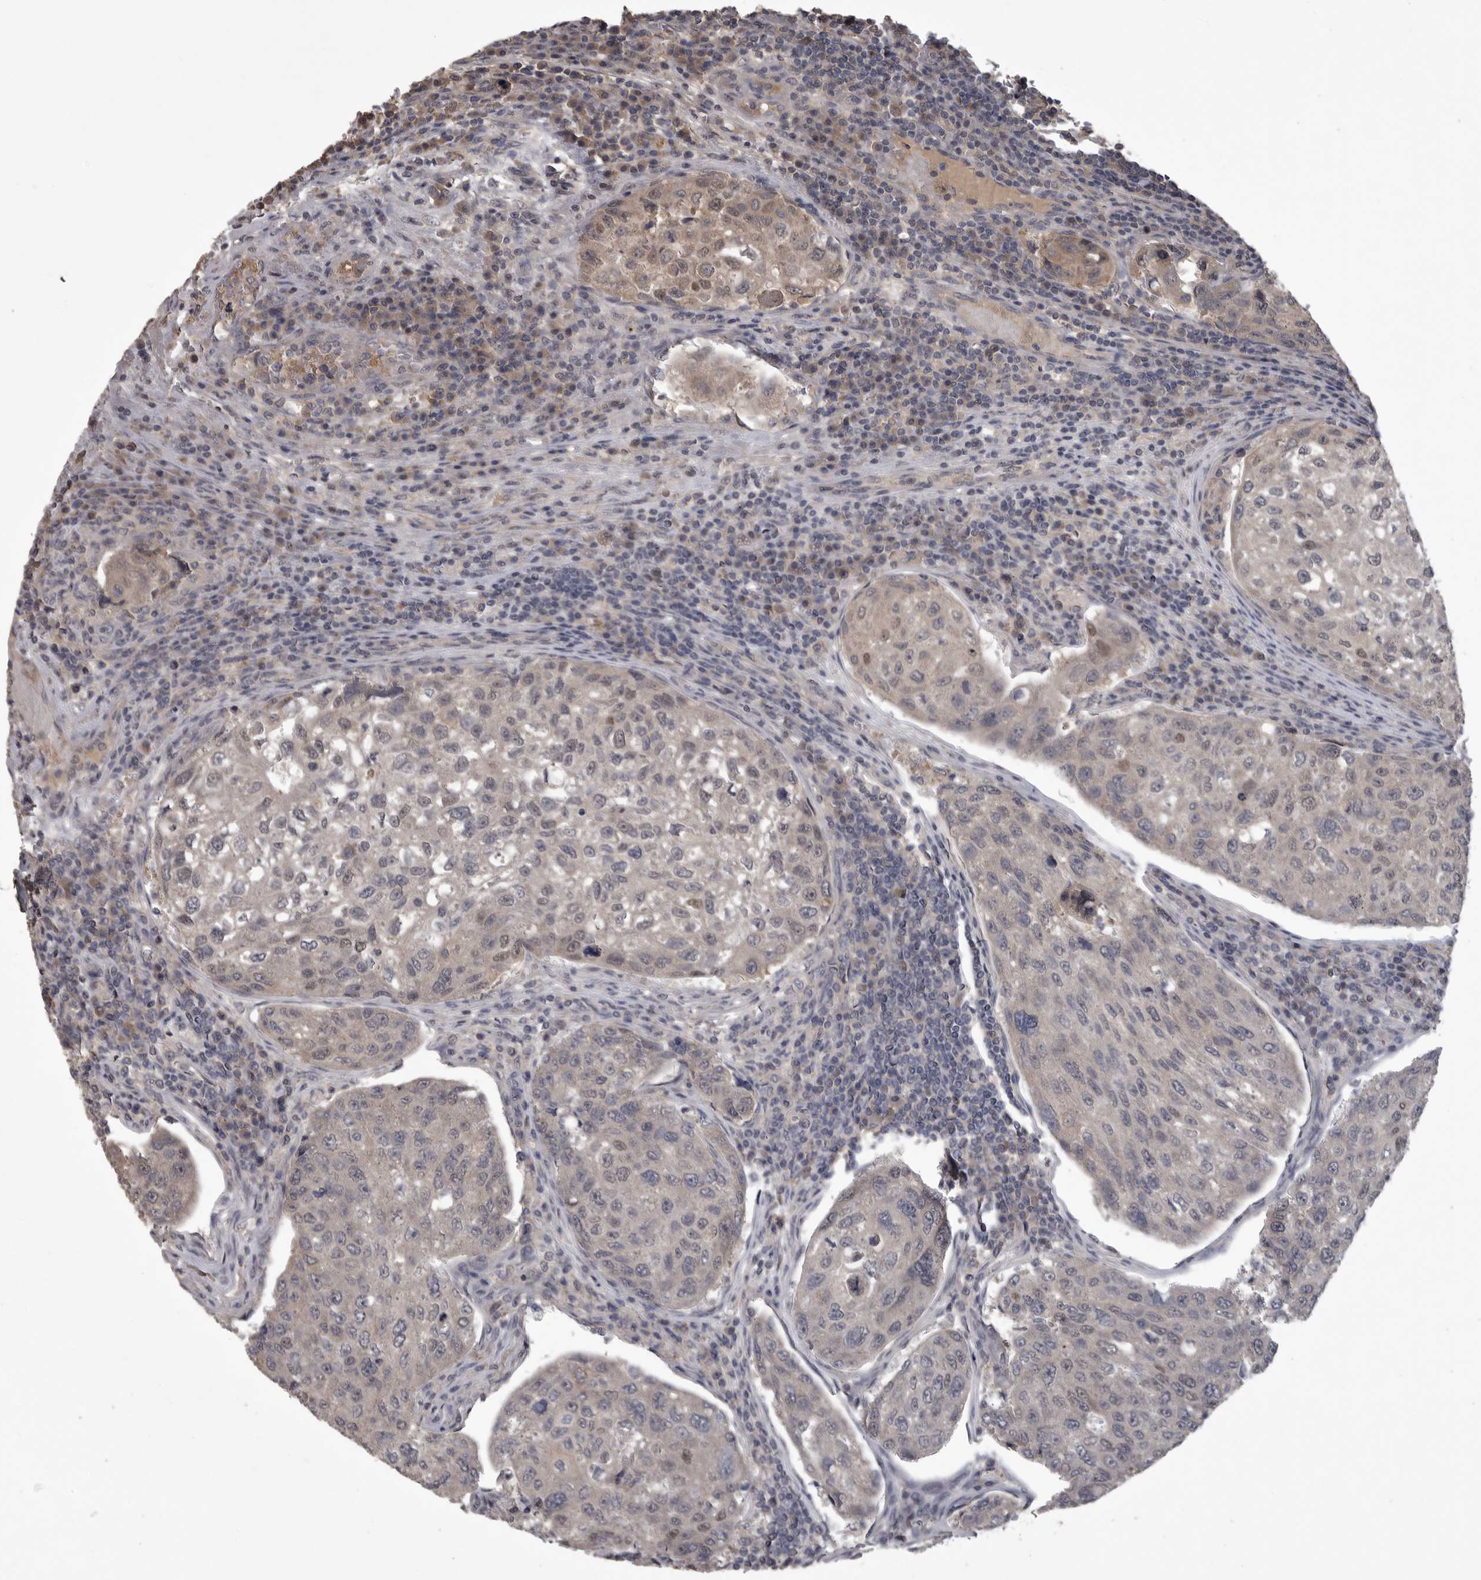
{"staining": {"intensity": "moderate", "quantity": "<25%", "location": "cytoplasmic/membranous"}, "tissue": "urothelial cancer", "cell_type": "Tumor cells", "image_type": "cancer", "snomed": [{"axis": "morphology", "description": "Urothelial carcinoma, High grade"}, {"axis": "topography", "description": "Lymph node"}, {"axis": "topography", "description": "Urinary bladder"}], "caption": "A brown stain labels moderate cytoplasmic/membranous positivity of a protein in urothelial cancer tumor cells.", "gene": "ZNF114", "patient": {"sex": "male", "age": 51}}